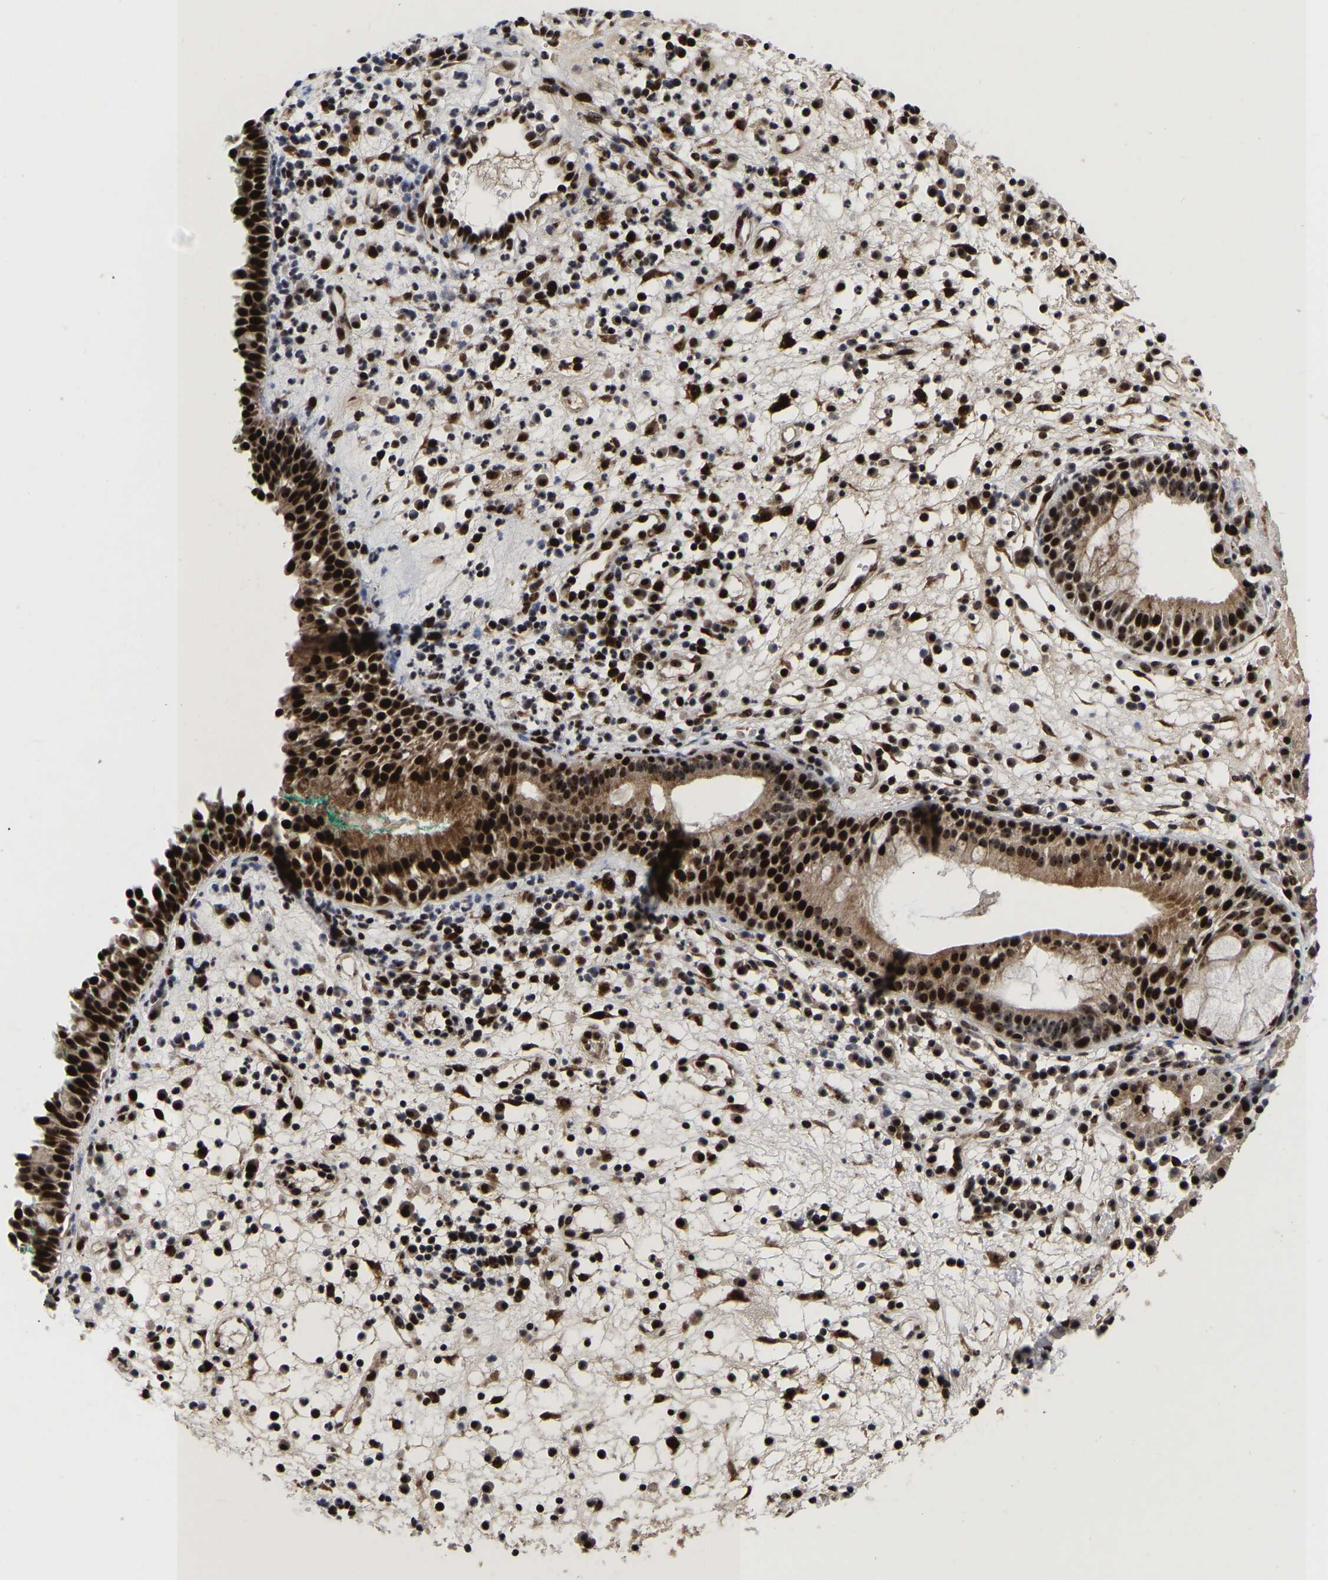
{"staining": {"intensity": "strong", "quantity": ">75%", "location": "cytoplasmic/membranous,nuclear"}, "tissue": "nasopharynx", "cell_type": "Respiratory epithelial cells", "image_type": "normal", "snomed": [{"axis": "morphology", "description": "Normal tissue, NOS"}, {"axis": "morphology", "description": "Basal cell carcinoma"}, {"axis": "topography", "description": "Cartilage tissue"}, {"axis": "topography", "description": "Nasopharynx"}, {"axis": "topography", "description": "Oral tissue"}], "caption": "Human nasopharynx stained with a brown dye reveals strong cytoplasmic/membranous,nuclear positive expression in about >75% of respiratory epithelial cells.", "gene": "JUNB", "patient": {"sex": "female", "age": 77}}